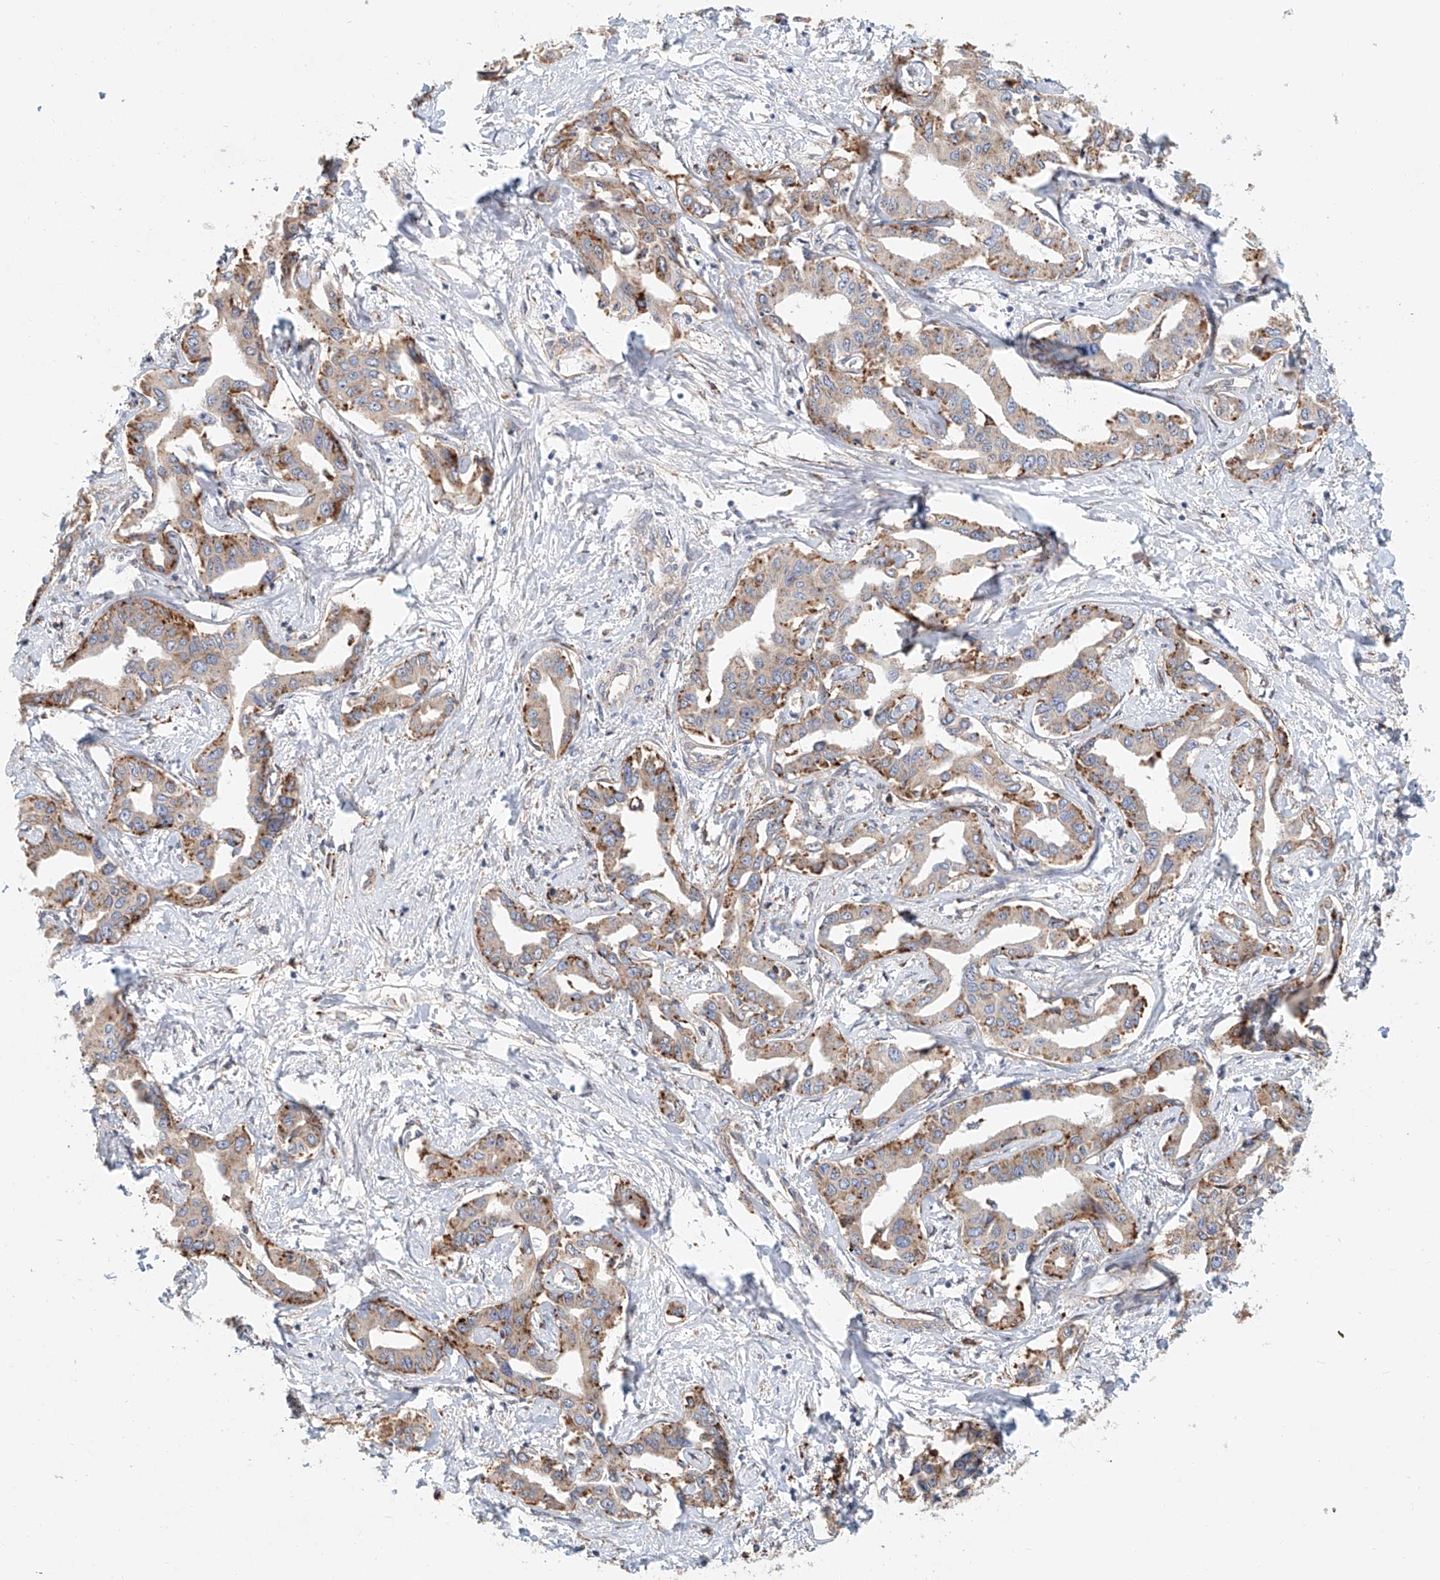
{"staining": {"intensity": "moderate", "quantity": "25%-75%", "location": "cytoplasmic/membranous"}, "tissue": "liver cancer", "cell_type": "Tumor cells", "image_type": "cancer", "snomed": [{"axis": "morphology", "description": "Cholangiocarcinoma"}, {"axis": "topography", "description": "Liver"}], "caption": "IHC (DAB) staining of human liver cancer demonstrates moderate cytoplasmic/membranous protein staining in approximately 25%-75% of tumor cells. The staining was performed using DAB to visualize the protein expression in brown, while the nuclei were stained in blue with hematoxylin (Magnification: 20x).", "gene": "HGSNAT", "patient": {"sex": "male", "age": 59}}